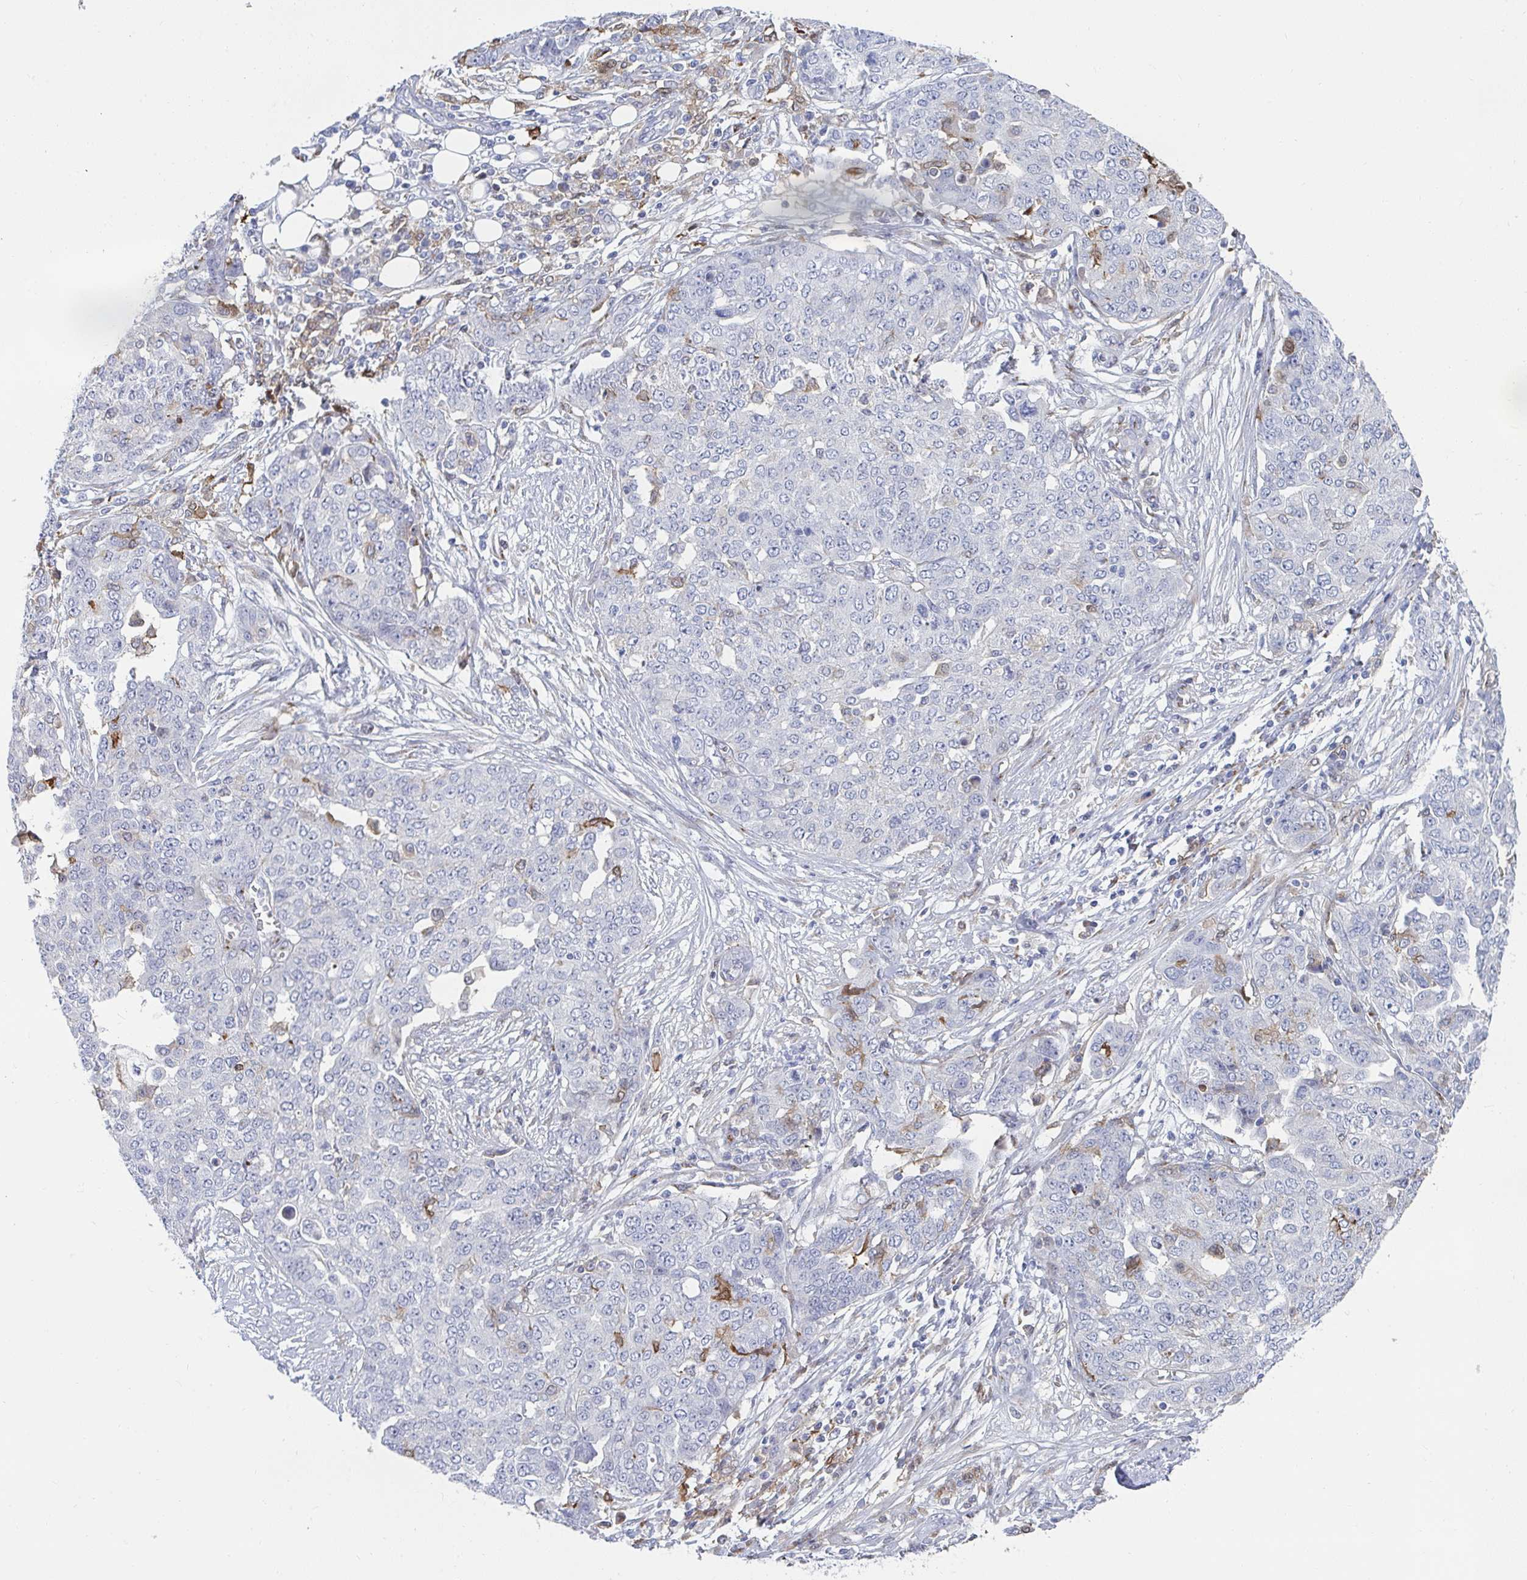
{"staining": {"intensity": "negative", "quantity": "none", "location": "none"}, "tissue": "ovarian cancer", "cell_type": "Tumor cells", "image_type": "cancer", "snomed": [{"axis": "morphology", "description": "Cystadenocarcinoma, serous, NOS"}, {"axis": "topography", "description": "Soft tissue"}, {"axis": "topography", "description": "Ovary"}], "caption": "Protein analysis of ovarian cancer demonstrates no significant staining in tumor cells. The staining was performed using DAB (3,3'-diaminobenzidine) to visualize the protein expression in brown, while the nuclei were stained in blue with hematoxylin (Magnification: 20x).", "gene": "PSMG1", "patient": {"sex": "female", "age": 57}}